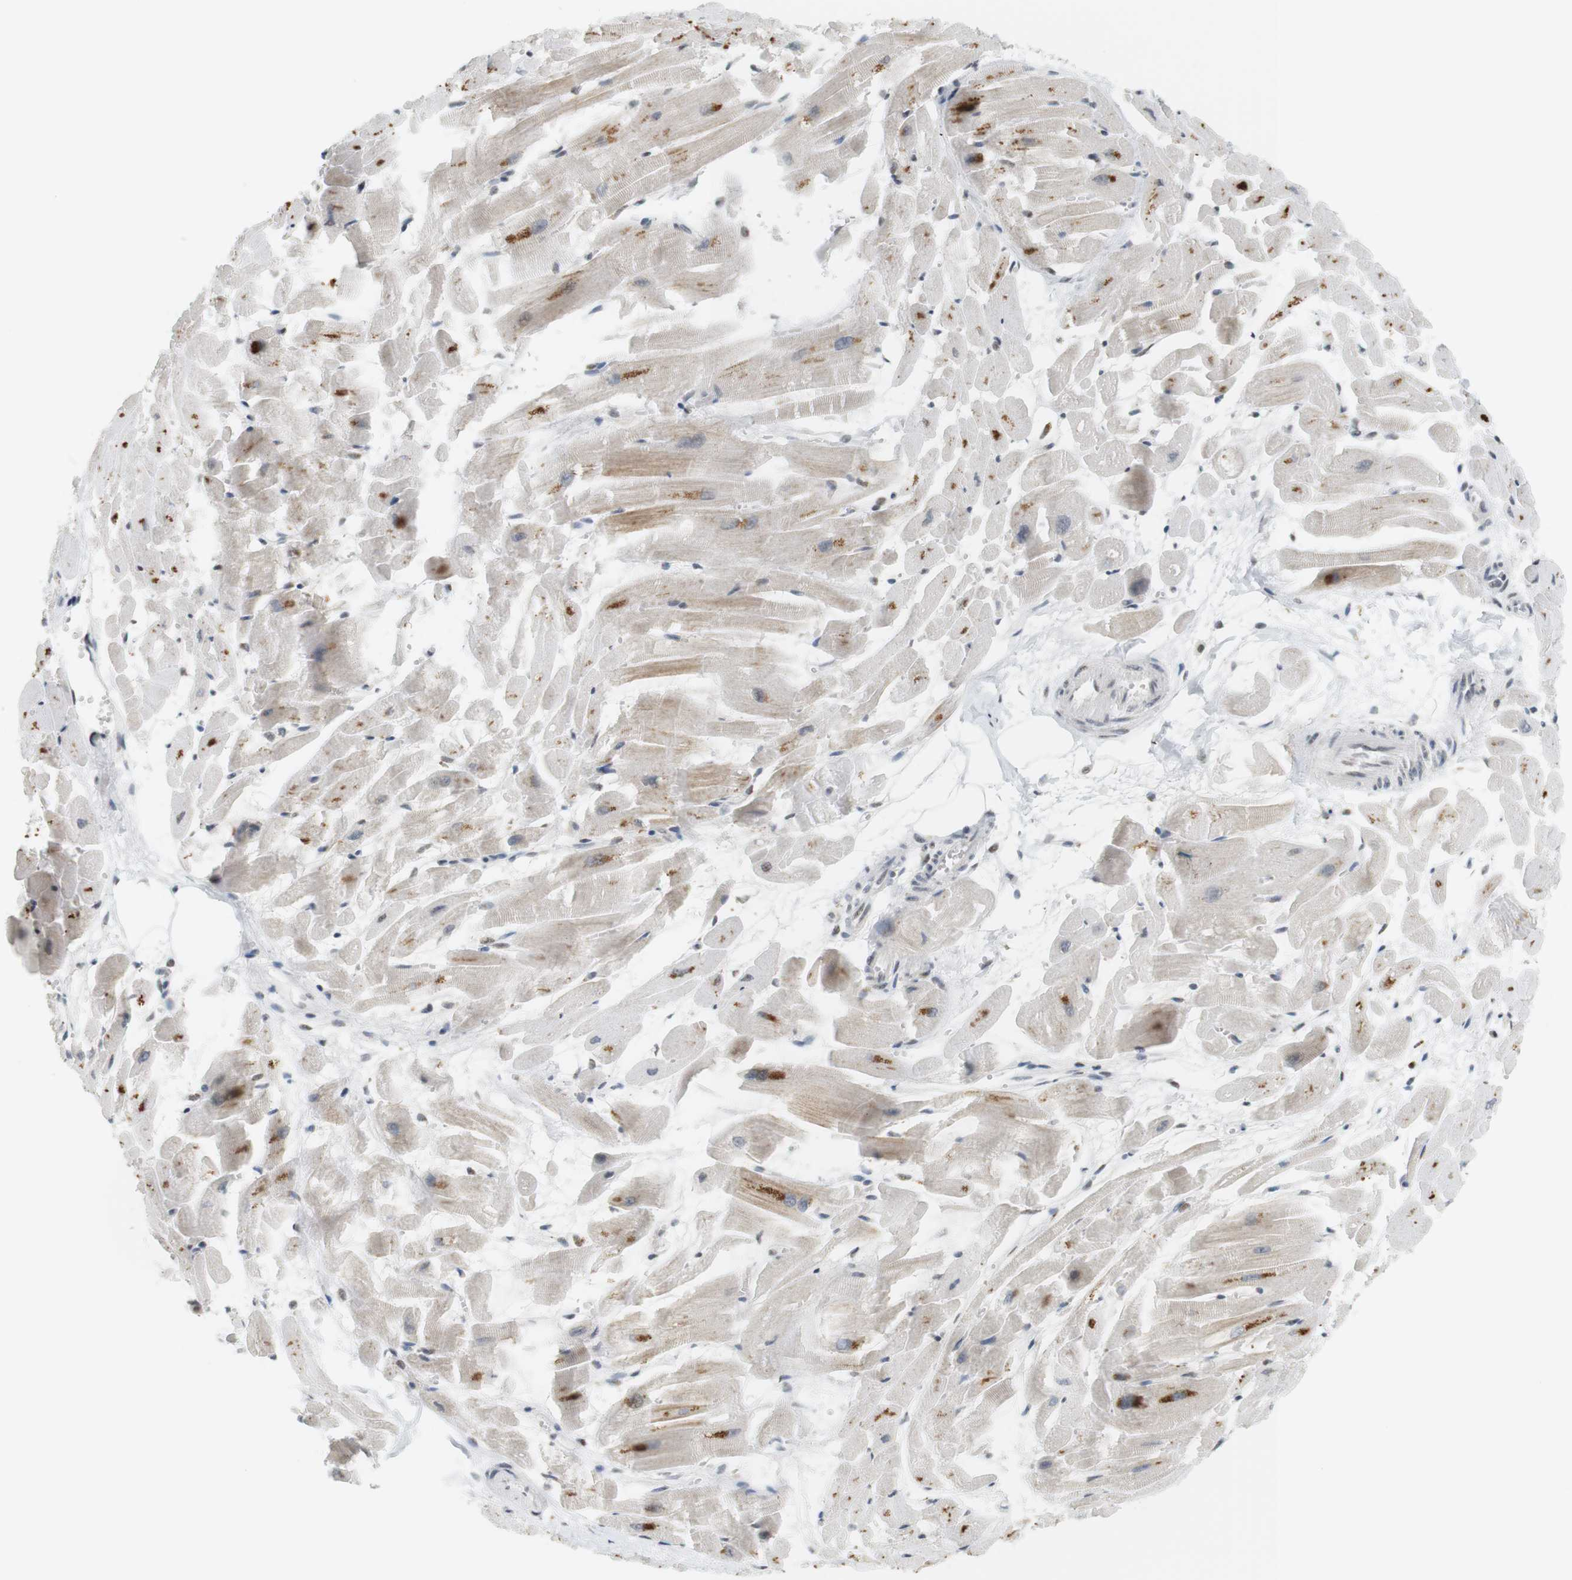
{"staining": {"intensity": "moderate", "quantity": "25%-75%", "location": "cytoplasmic/membranous"}, "tissue": "heart muscle", "cell_type": "Cardiomyocytes", "image_type": "normal", "snomed": [{"axis": "morphology", "description": "Normal tissue, NOS"}, {"axis": "topography", "description": "Heart"}], "caption": "A high-resolution micrograph shows IHC staining of benign heart muscle, which displays moderate cytoplasmic/membranous positivity in approximately 25%-75% of cardiomyocytes. The protein of interest is stained brown, and the nuclei are stained in blue (DAB IHC with brightfield microscopy, high magnification).", "gene": "DMC1", "patient": {"sex": "female", "age": 19}}